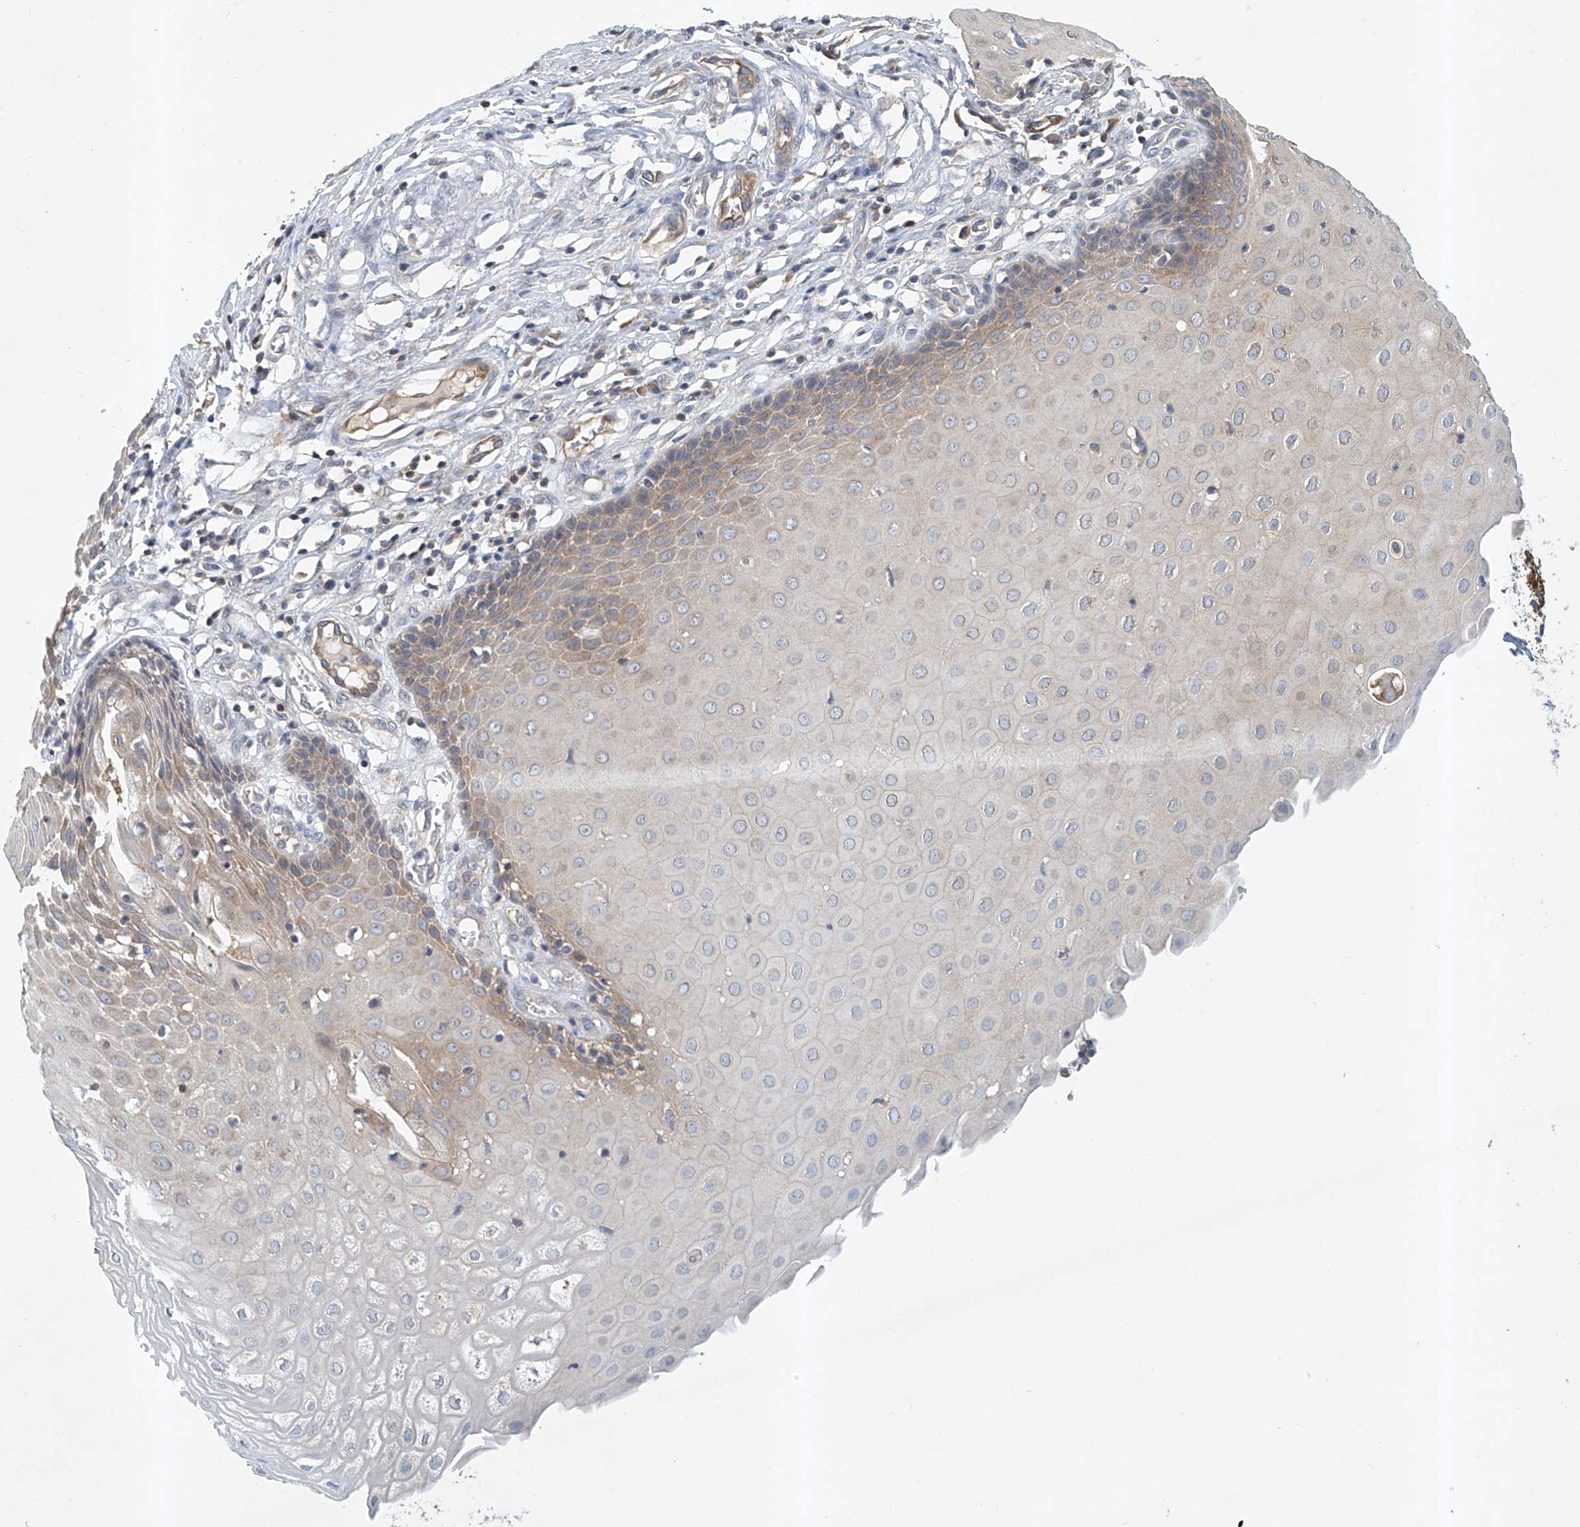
{"staining": {"intensity": "moderate", "quantity": "<25%", "location": "cytoplasmic/membranous"}, "tissue": "cervix", "cell_type": "Glandular cells", "image_type": "normal", "snomed": [{"axis": "morphology", "description": "Normal tissue, NOS"}, {"axis": "topography", "description": "Cervix"}], "caption": "Protein analysis of benign cervix displays moderate cytoplasmic/membranous expression in about <25% of glandular cells.", "gene": "CARMIL1", "patient": {"sex": "female", "age": 55}}